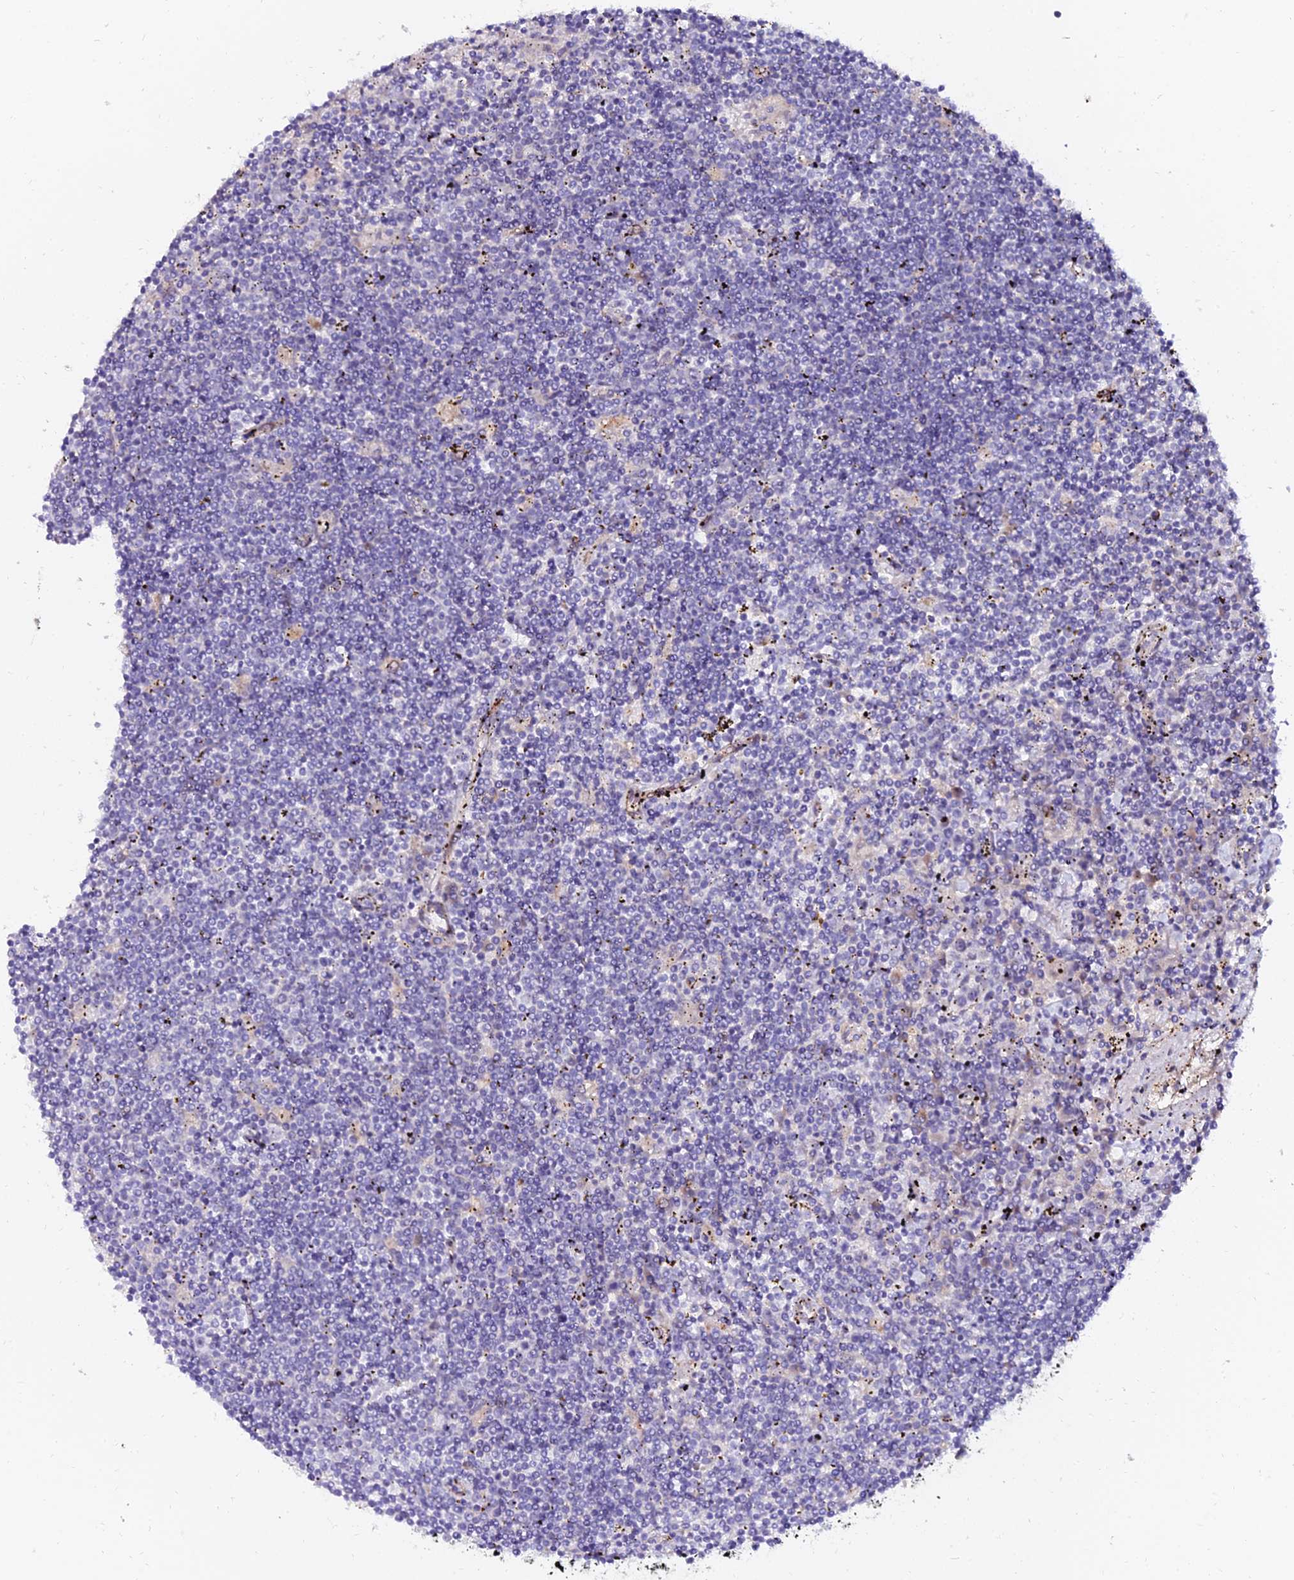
{"staining": {"intensity": "negative", "quantity": "none", "location": "none"}, "tissue": "lymphoma", "cell_type": "Tumor cells", "image_type": "cancer", "snomed": [{"axis": "morphology", "description": "Malignant lymphoma, non-Hodgkin's type, Low grade"}, {"axis": "topography", "description": "Spleen"}], "caption": "An immunohistochemistry histopathology image of lymphoma is shown. There is no staining in tumor cells of lymphoma. Nuclei are stained in blue.", "gene": "ALDH3B2", "patient": {"sex": "male", "age": 76}}